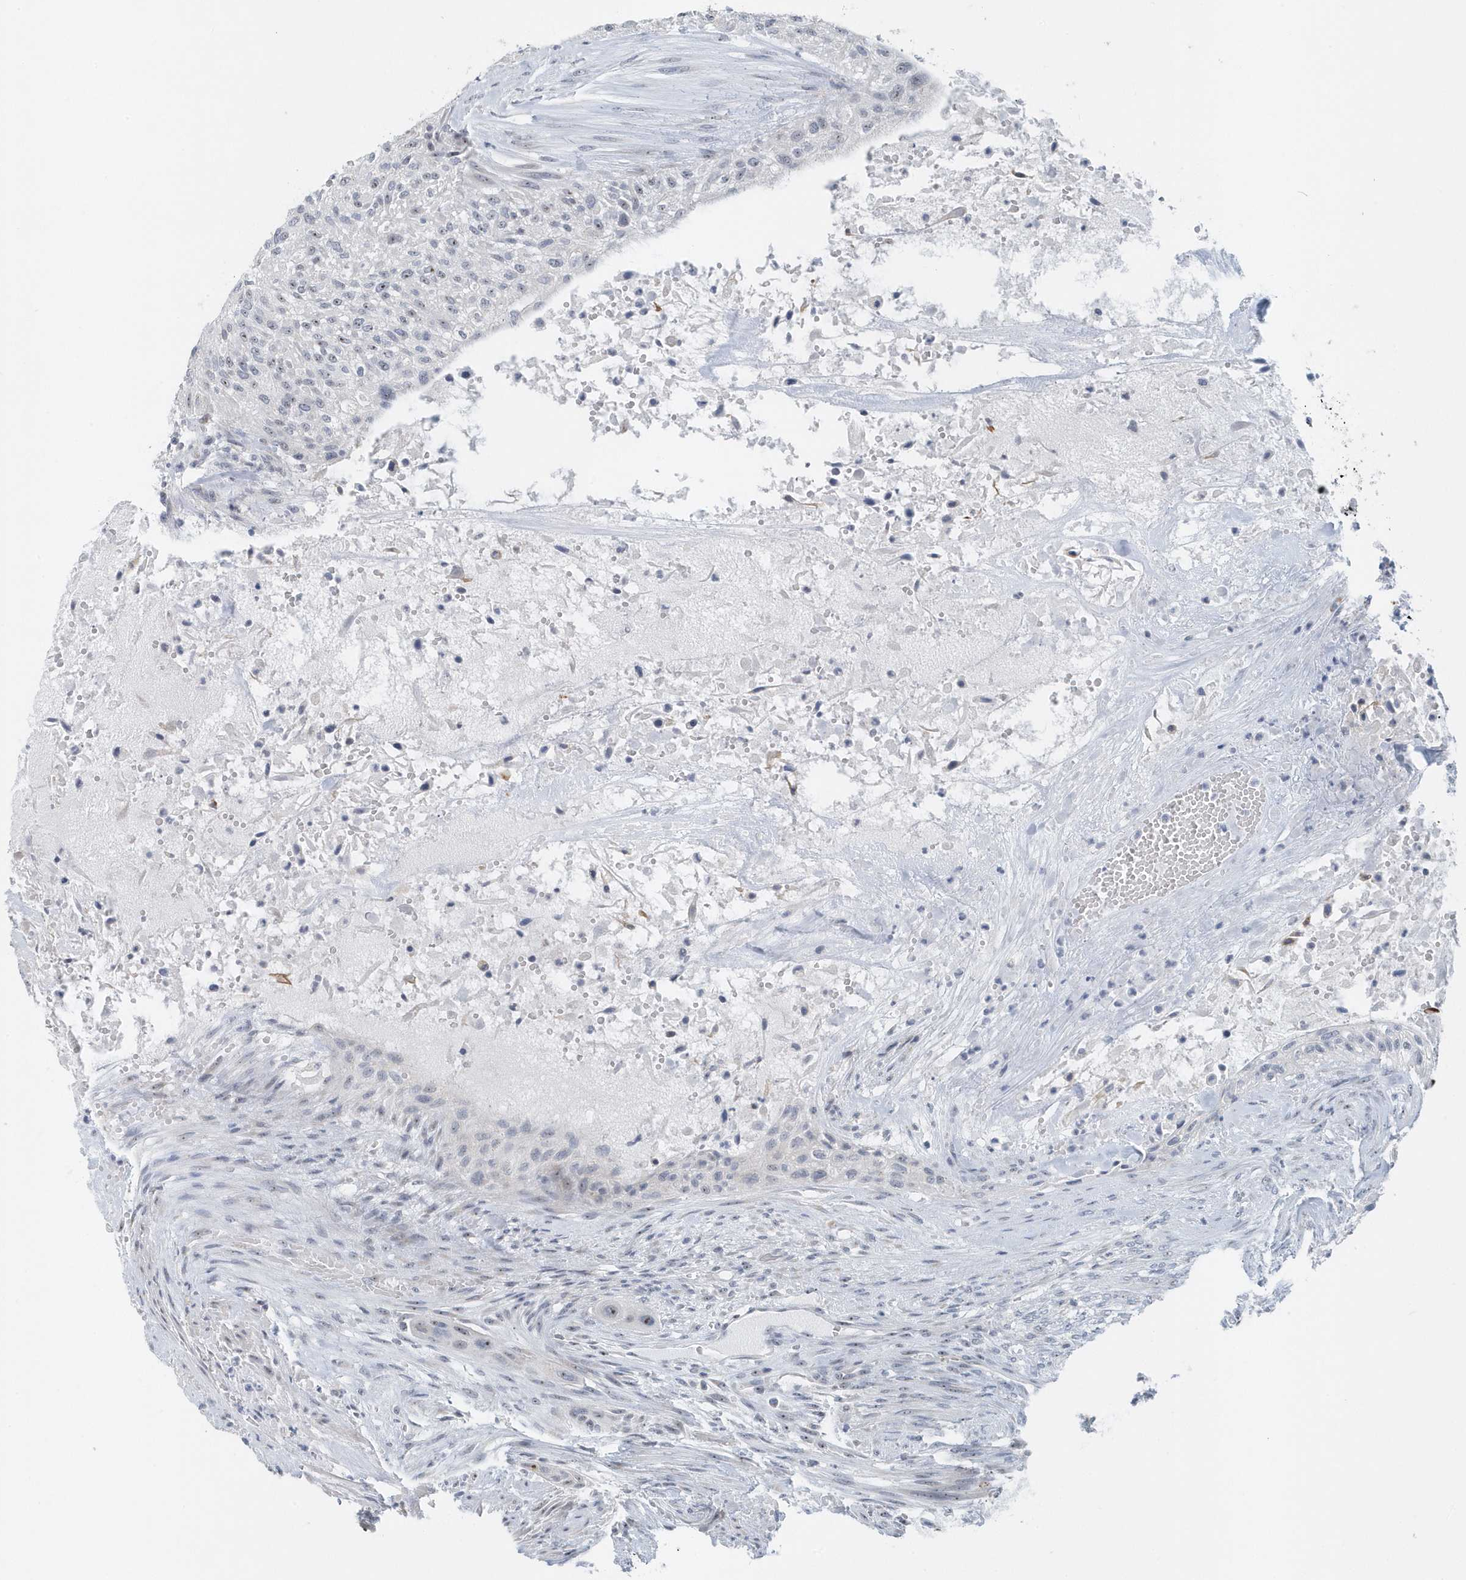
{"staining": {"intensity": "weak", "quantity": "25%-75%", "location": "nuclear"}, "tissue": "urothelial cancer", "cell_type": "Tumor cells", "image_type": "cancer", "snomed": [{"axis": "morphology", "description": "Urothelial carcinoma, High grade"}, {"axis": "topography", "description": "Urinary bladder"}], "caption": "Urothelial cancer stained with a brown dye reveals weak nuclear positive staining in approximately 25%-75% of tumor cells.", "gene": "RPF2", "patient": {"sex": "male", "age": 35}}